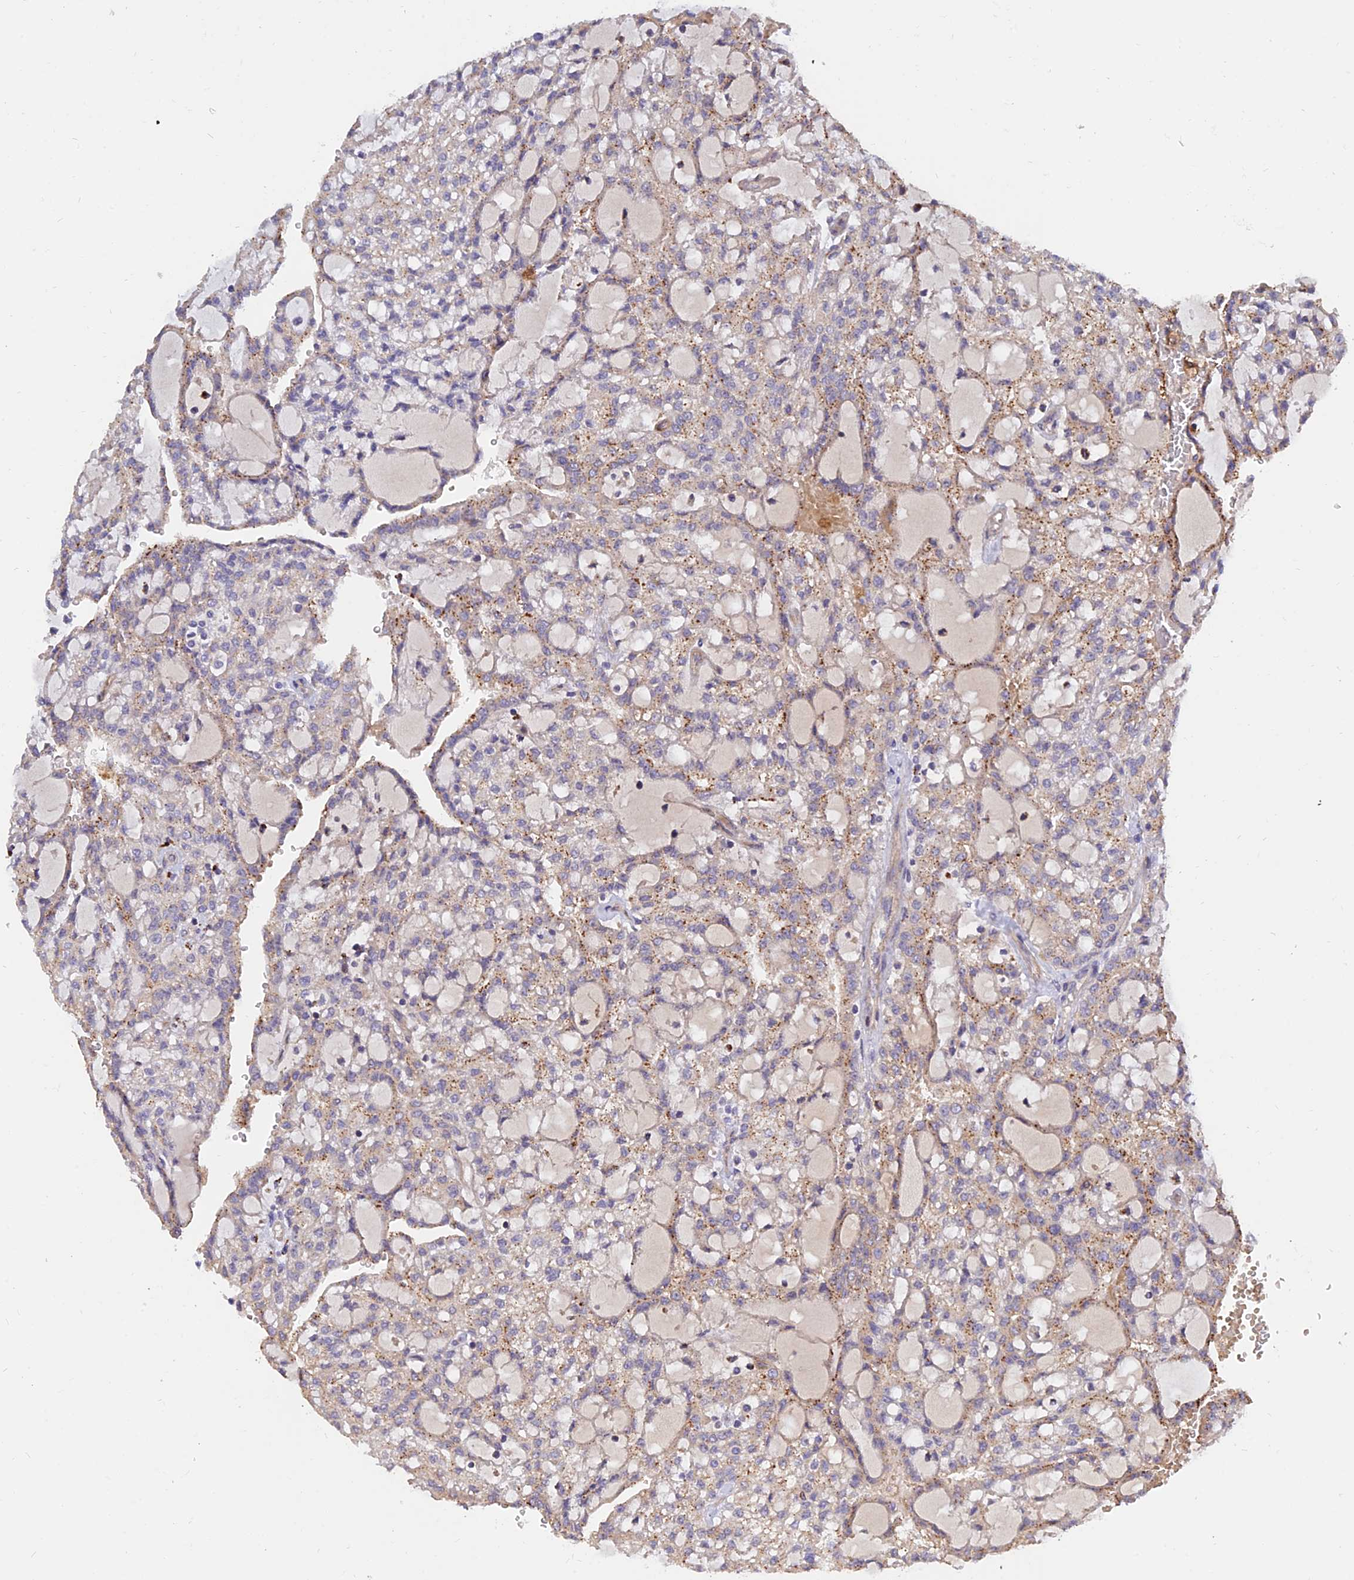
{"staining": {"intensity": "moderate", "quantity": "<25%", "location": "cytoplasmic/membranous"}, "tissue": "renal cancer", "cell_type": "Tumor cells", "image_type": "cancer", "snomed": [{"axis": "morphology", "description": "Adenocarcinoma, NOS"}, {"axis": "topography", "description": "Kidney"}], "caption": "A brown stain highlights moderate cytoplasmic/membranous expression of a protein in renal adenocarcinoma tumor cells. (DAB IHC, brown staining for protein, blue staining for nuclei).", "gene": "MRPL35", "patient": {"sex": "male", "age": 63}}